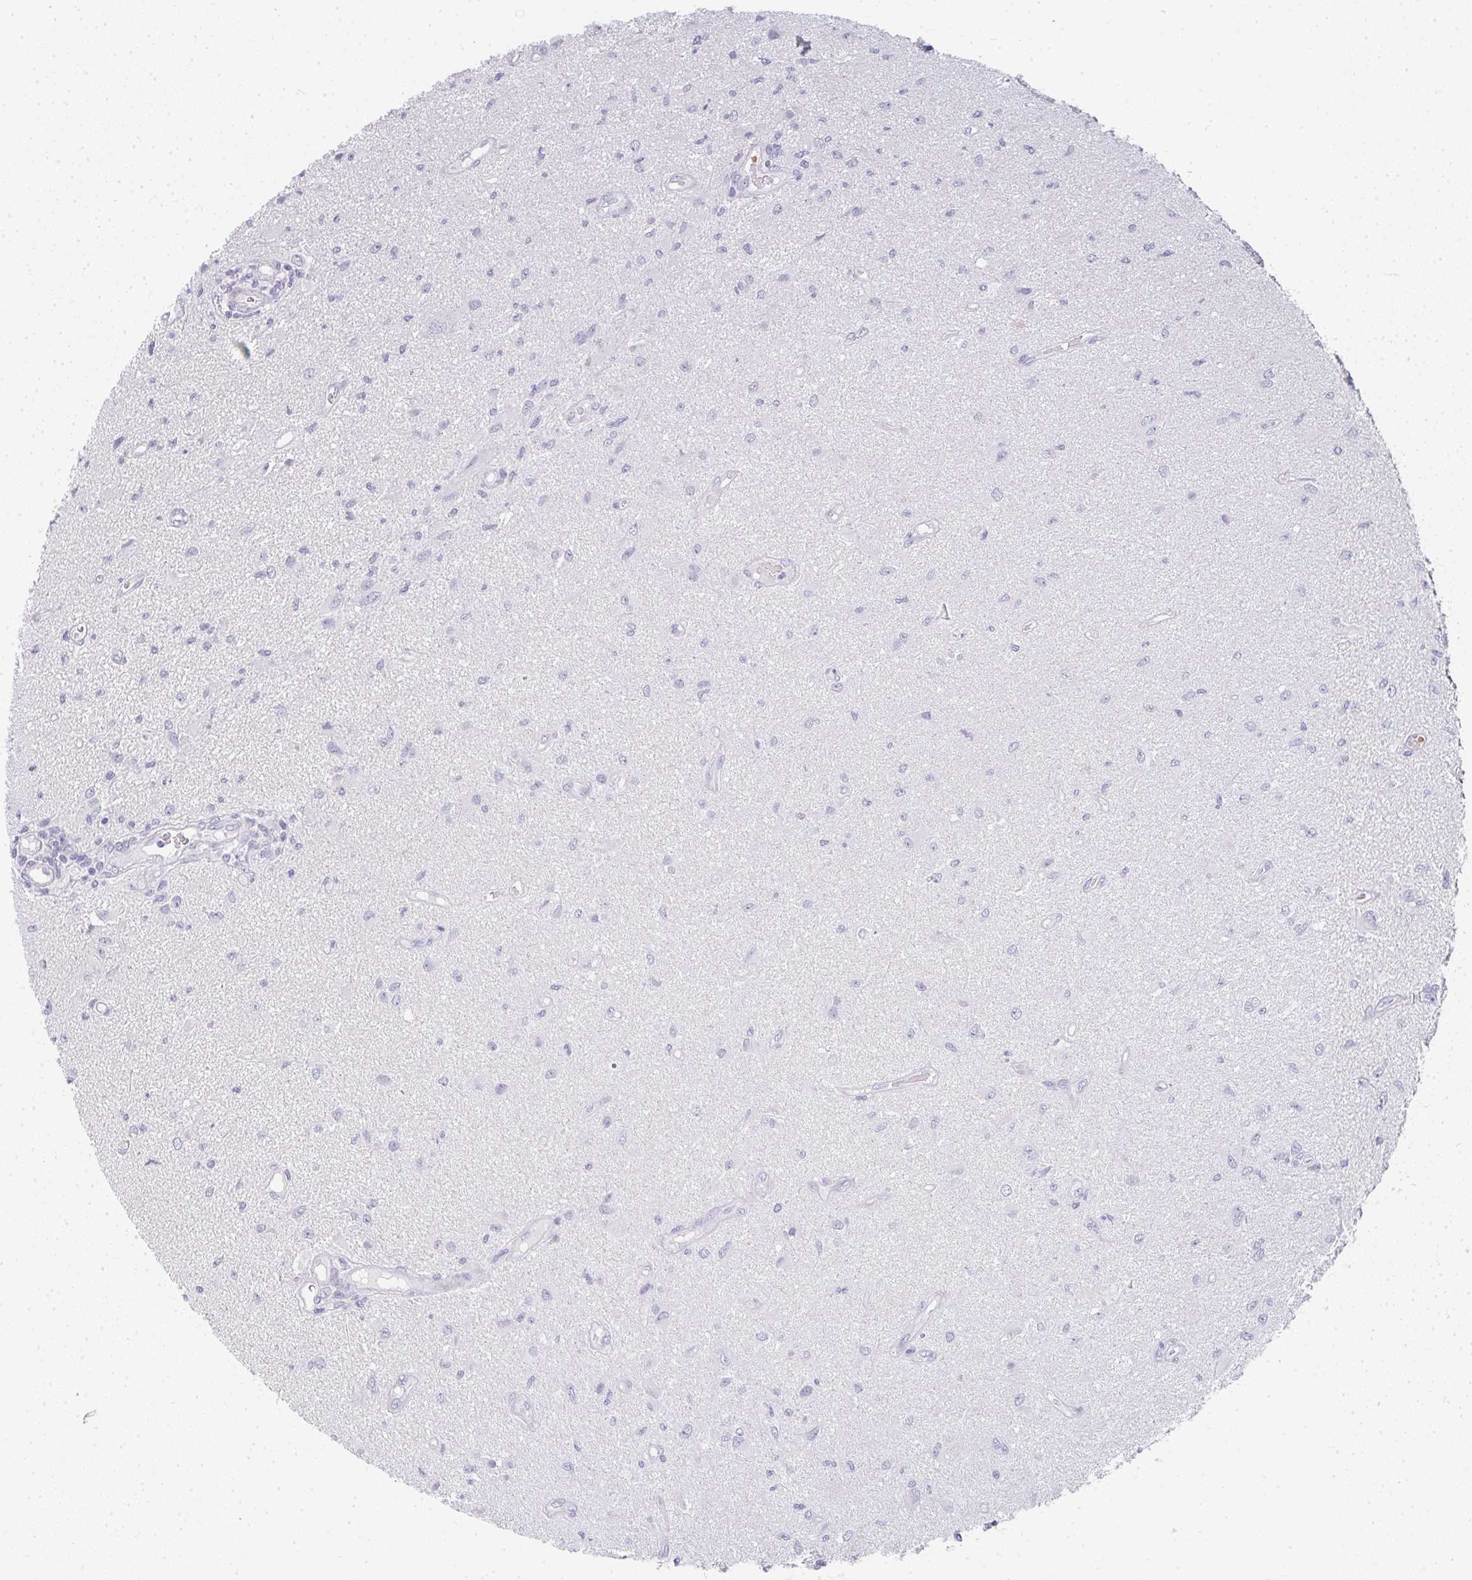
{"staining": {"intensity": "negative", "quantity": "none", "location": "none"}, "tissue": "glioma", "cell_type": "Tumor cells", "image_type": "cancer", "snomed": [{"axis": "morphology", "description": "Glioma, malignant, High grade"}, {"axis": "topography", "description": "Brain"}], "caption": "The IHC image has no significant expression in tumor cells of malignant high-grade glioma tissue. The staining was performed using DAB (3,3'-diaminobenzidine) to visualize the protein expression in brown, while the nuclei were stained in blue with hematoxylin (Magnification: 20x).", "gene": "NEU2", "patient": {"sex": "male", "age": 67}}